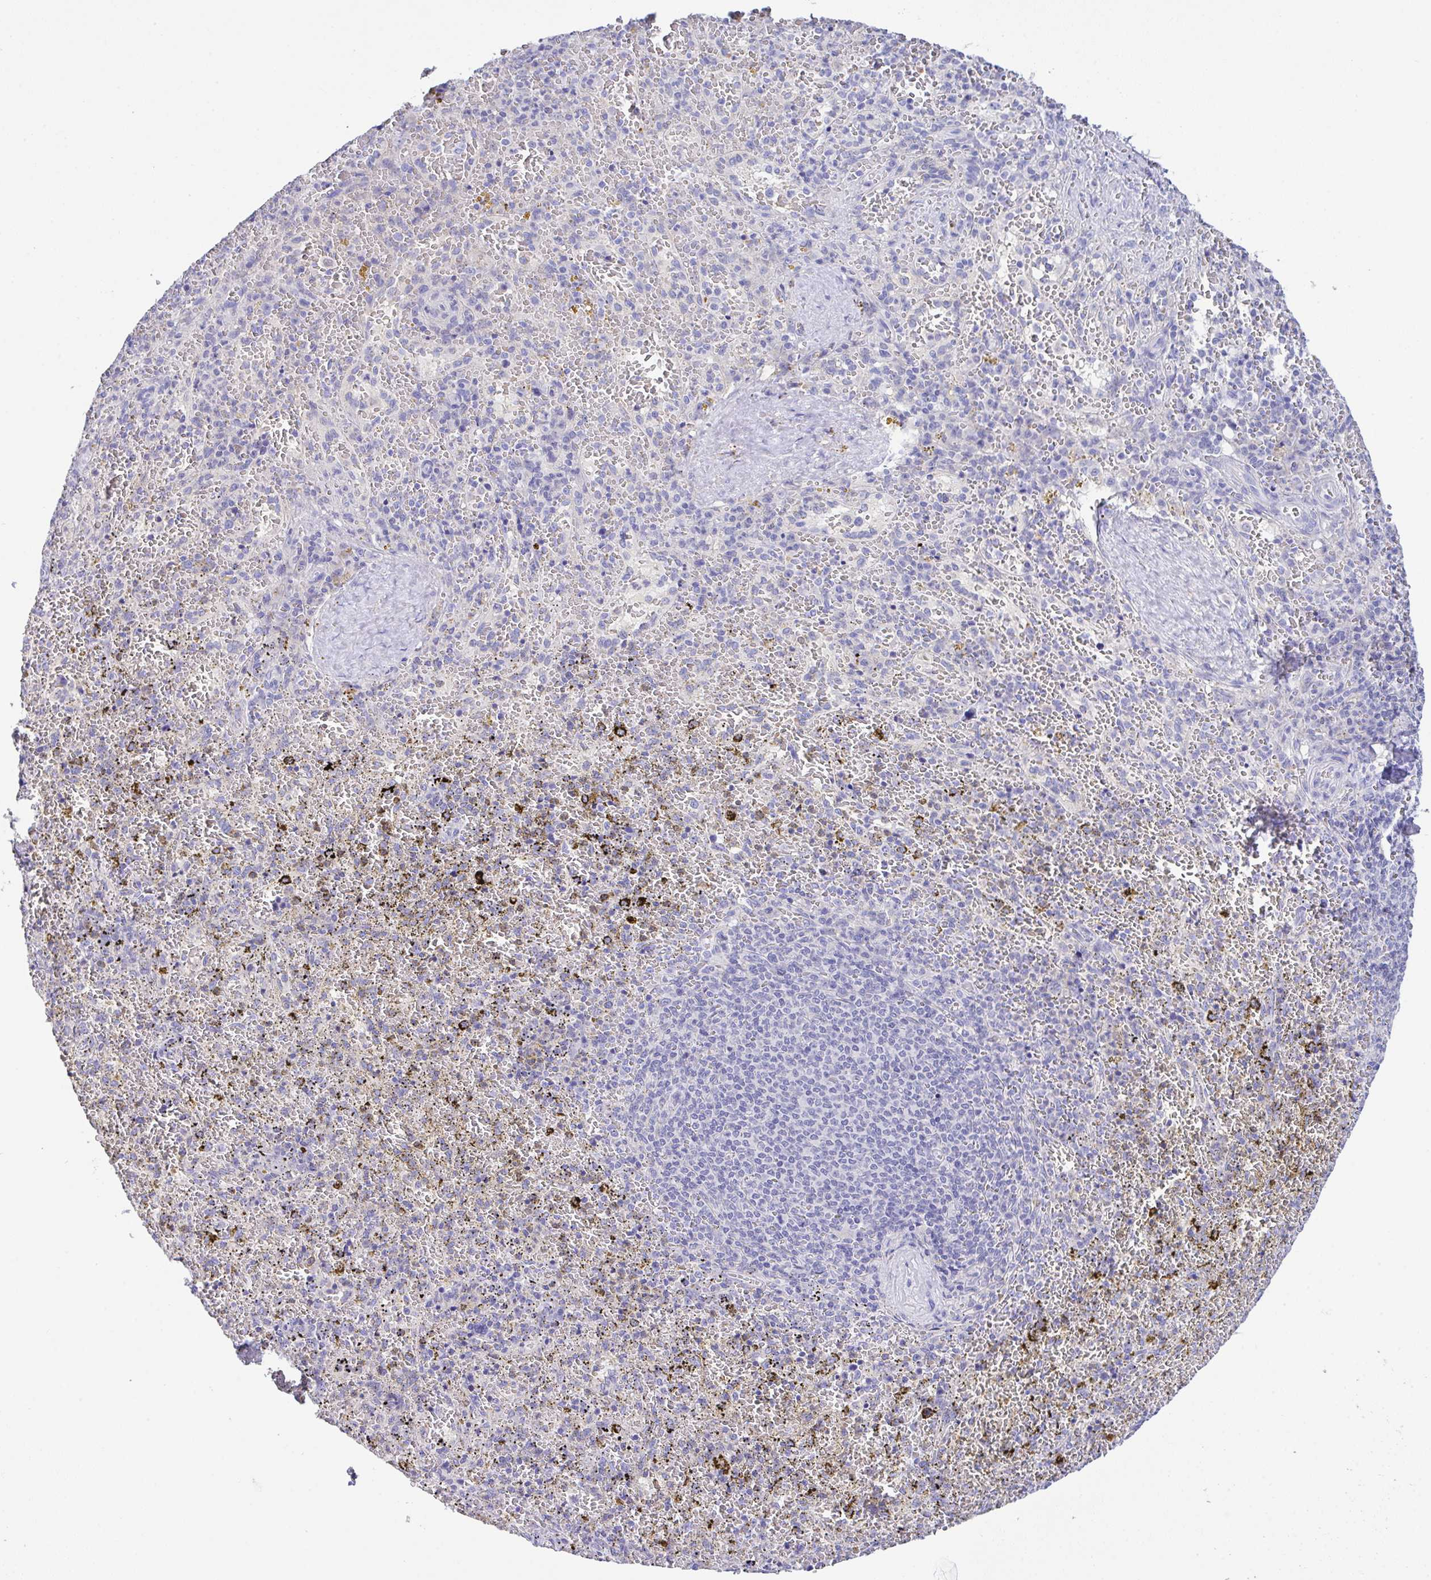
{"staining": {"intensity": "negative", "quantity": "none", "location": "none"}, "tissue": "spleen", "cell_type": "Cells in red pulp", "image_type": "normal", "snomed": [{"axis": "morphology", "description": "Normal tissue, NOS"}, {"axis": "topography", "description": "Spleen"}], "caption": "This is an IHC photomicrograph of normal spleen. There is no positivity in cells in red pulp.", "gene": "CA10", "patient": {"sex": "female", "age": 50}}